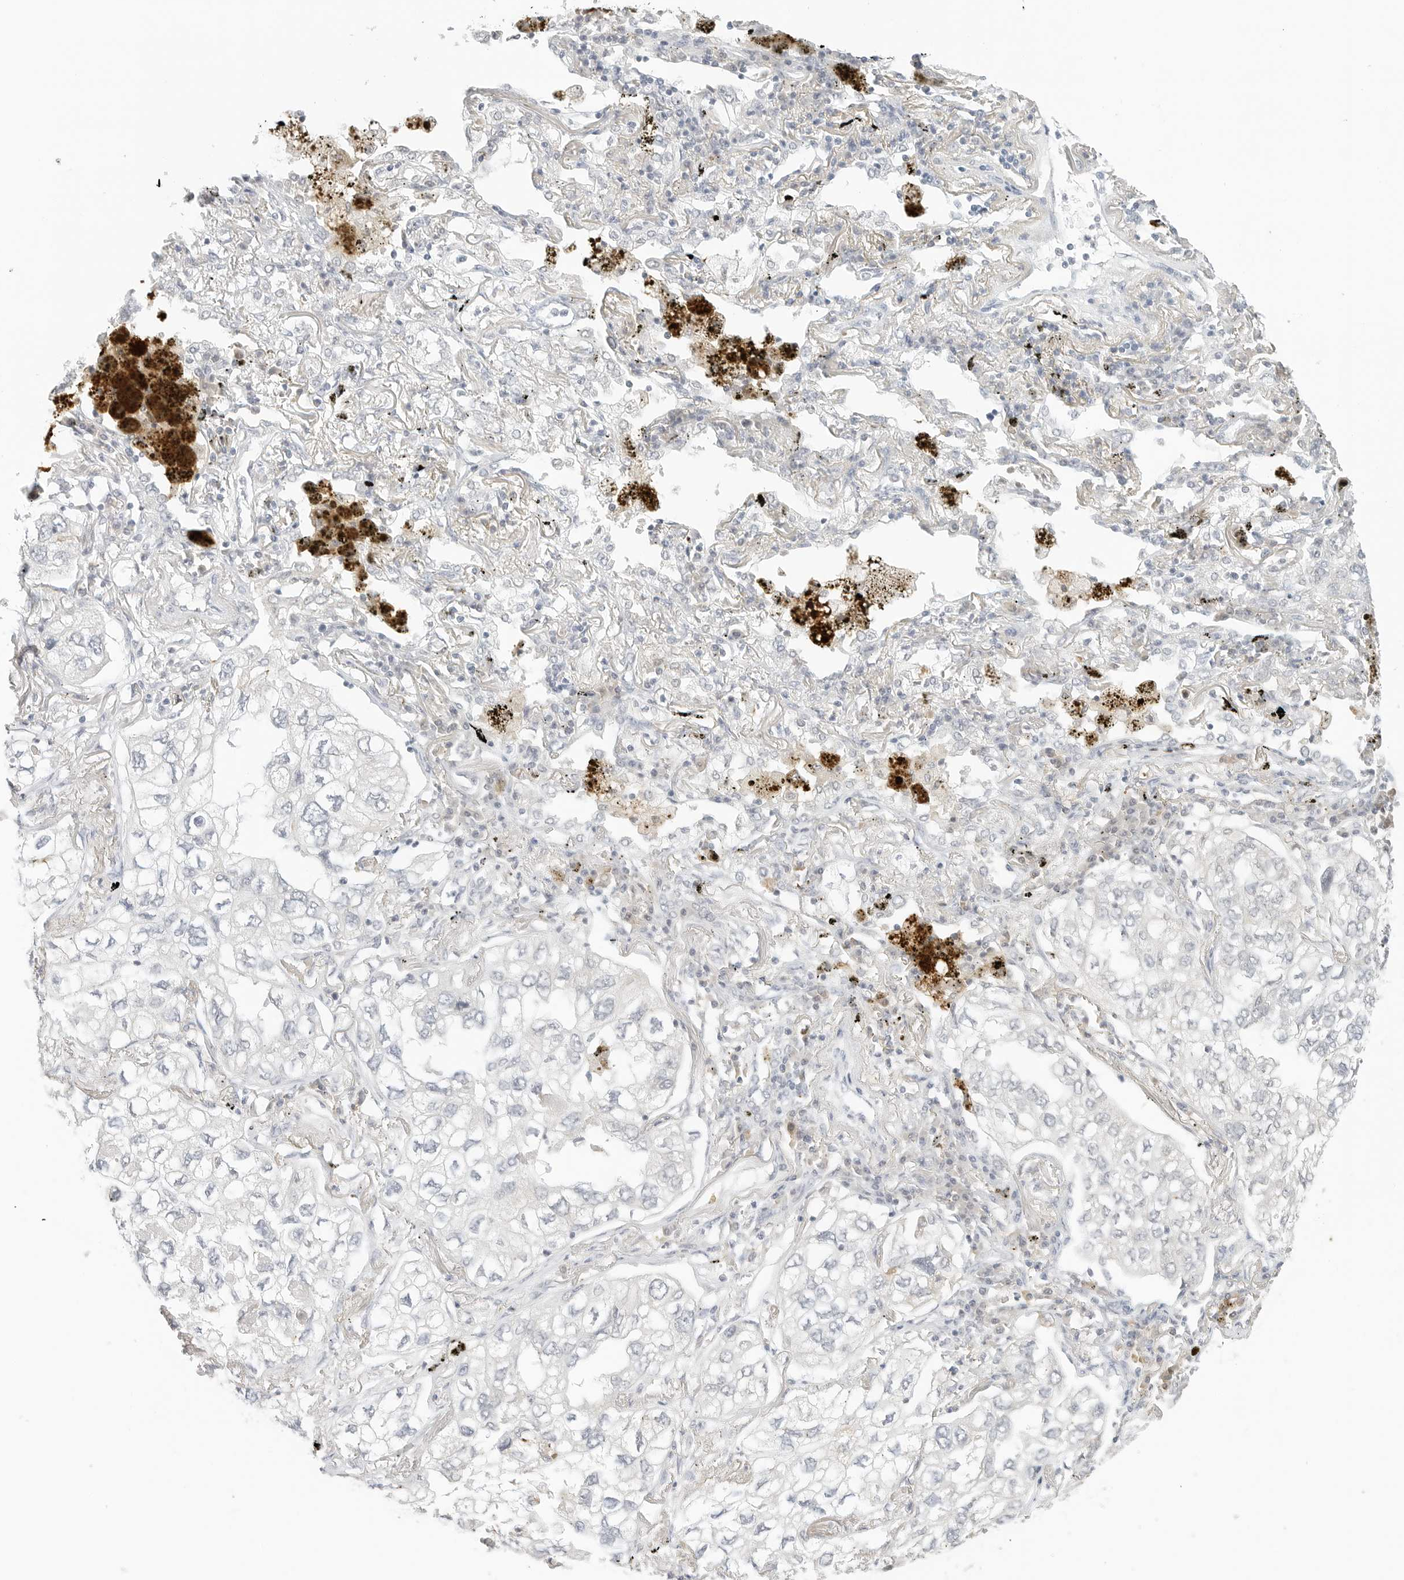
{"staining": {"intensity": "negative", "quantity": "none", "location": "none"}, "tissue": "lung cancer", "cell_type": "Tumor cells", "image_type": "cancer", "snomed": [{"axis": "morphology", "description": "Adenocarcinoma, NOS"}, {"axis": "topography", "description": "Lung"}], "caption": "Image shows no protein expression in tumor cells of lung cancer tissue.", "gene": "NEO1", "patient": {"sex": "male", "age": 65}}